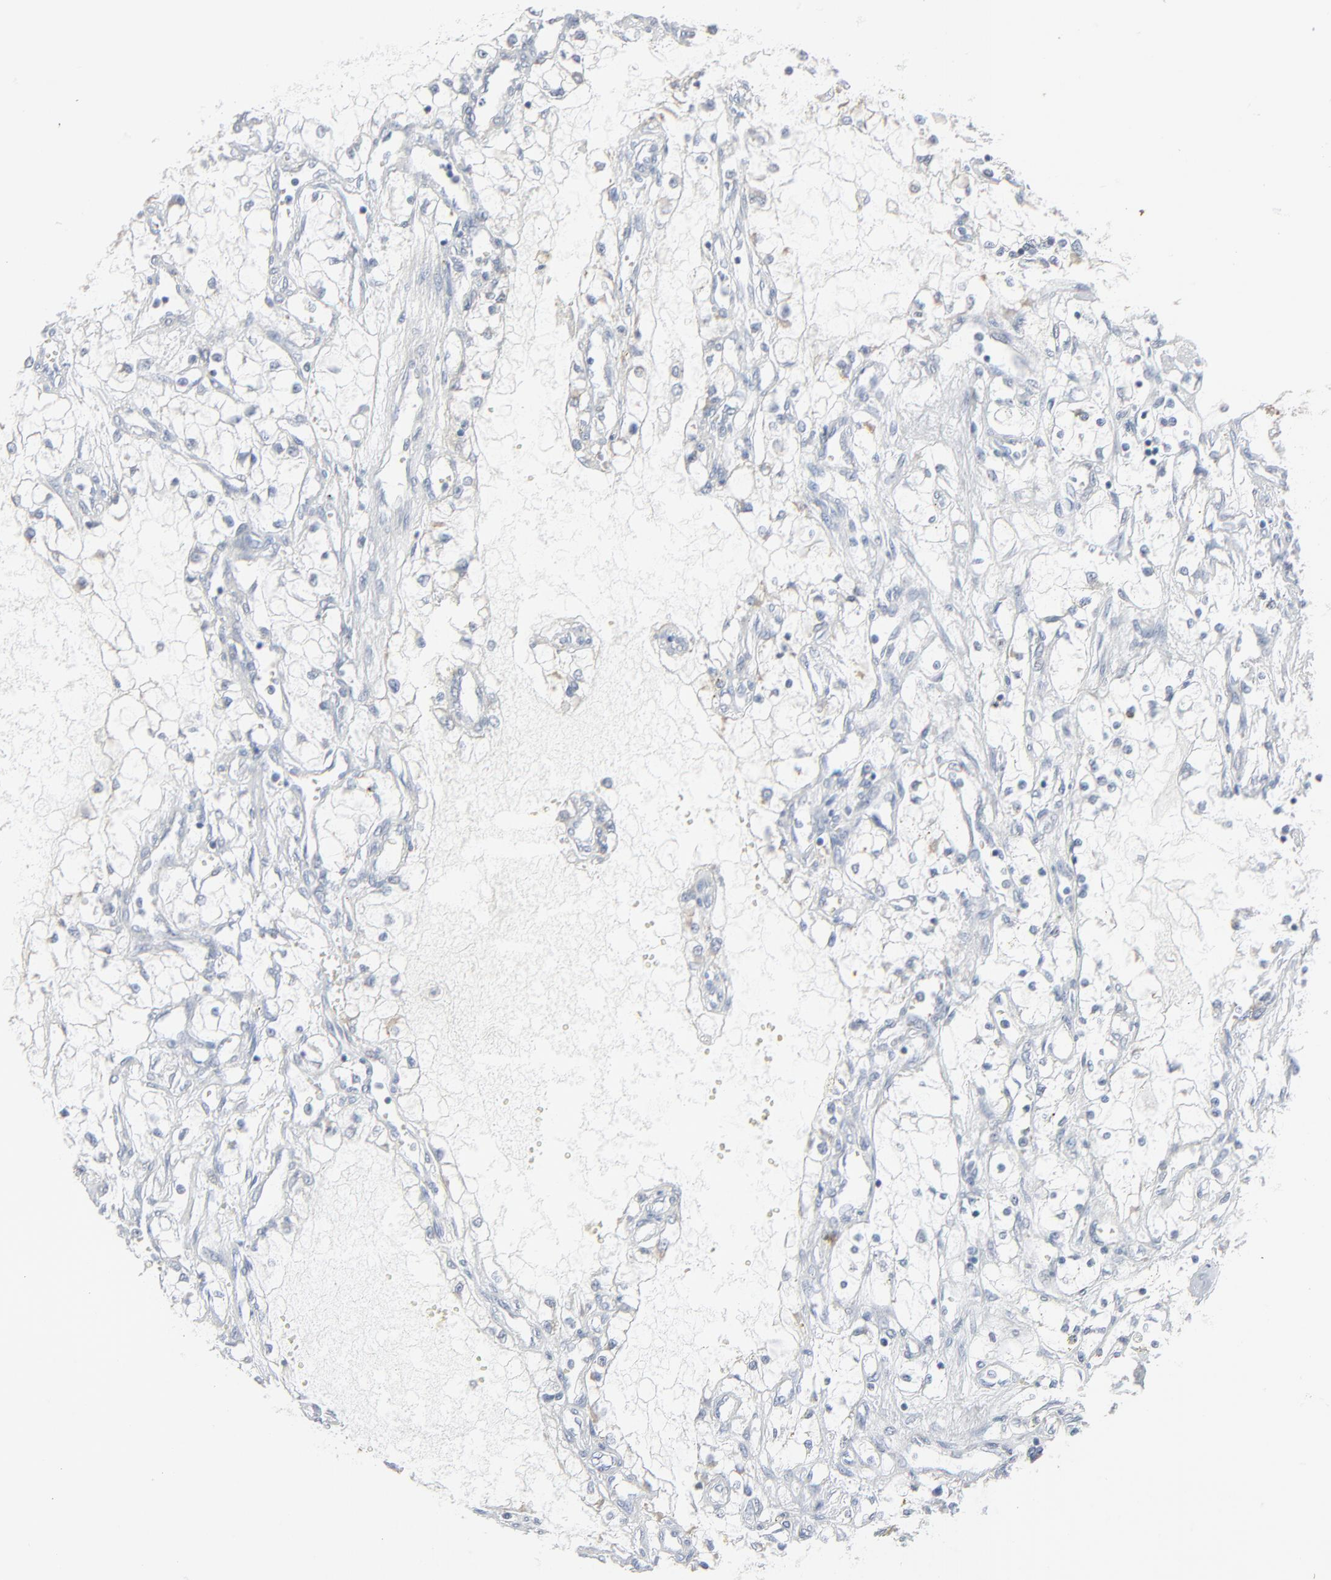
{"staining": {"intensity": "negative", "quantity": "none", "location": "none"}, "tissue": "renal cancer", "cell_type": "Tumor cells", "image_type": "cancer", "snomed": [{"axis": "morphology", "description": "Adenocarcinoma, NOS"}, {"axis": "topography", "description": "Kidney"}], "caption": "A photomicrograph of renal adenocarcinoma stained for a protein displays no brown staining in tumor cells.", "gene": "PHGDH", "patient": {"sex": "male", "age": 61}}